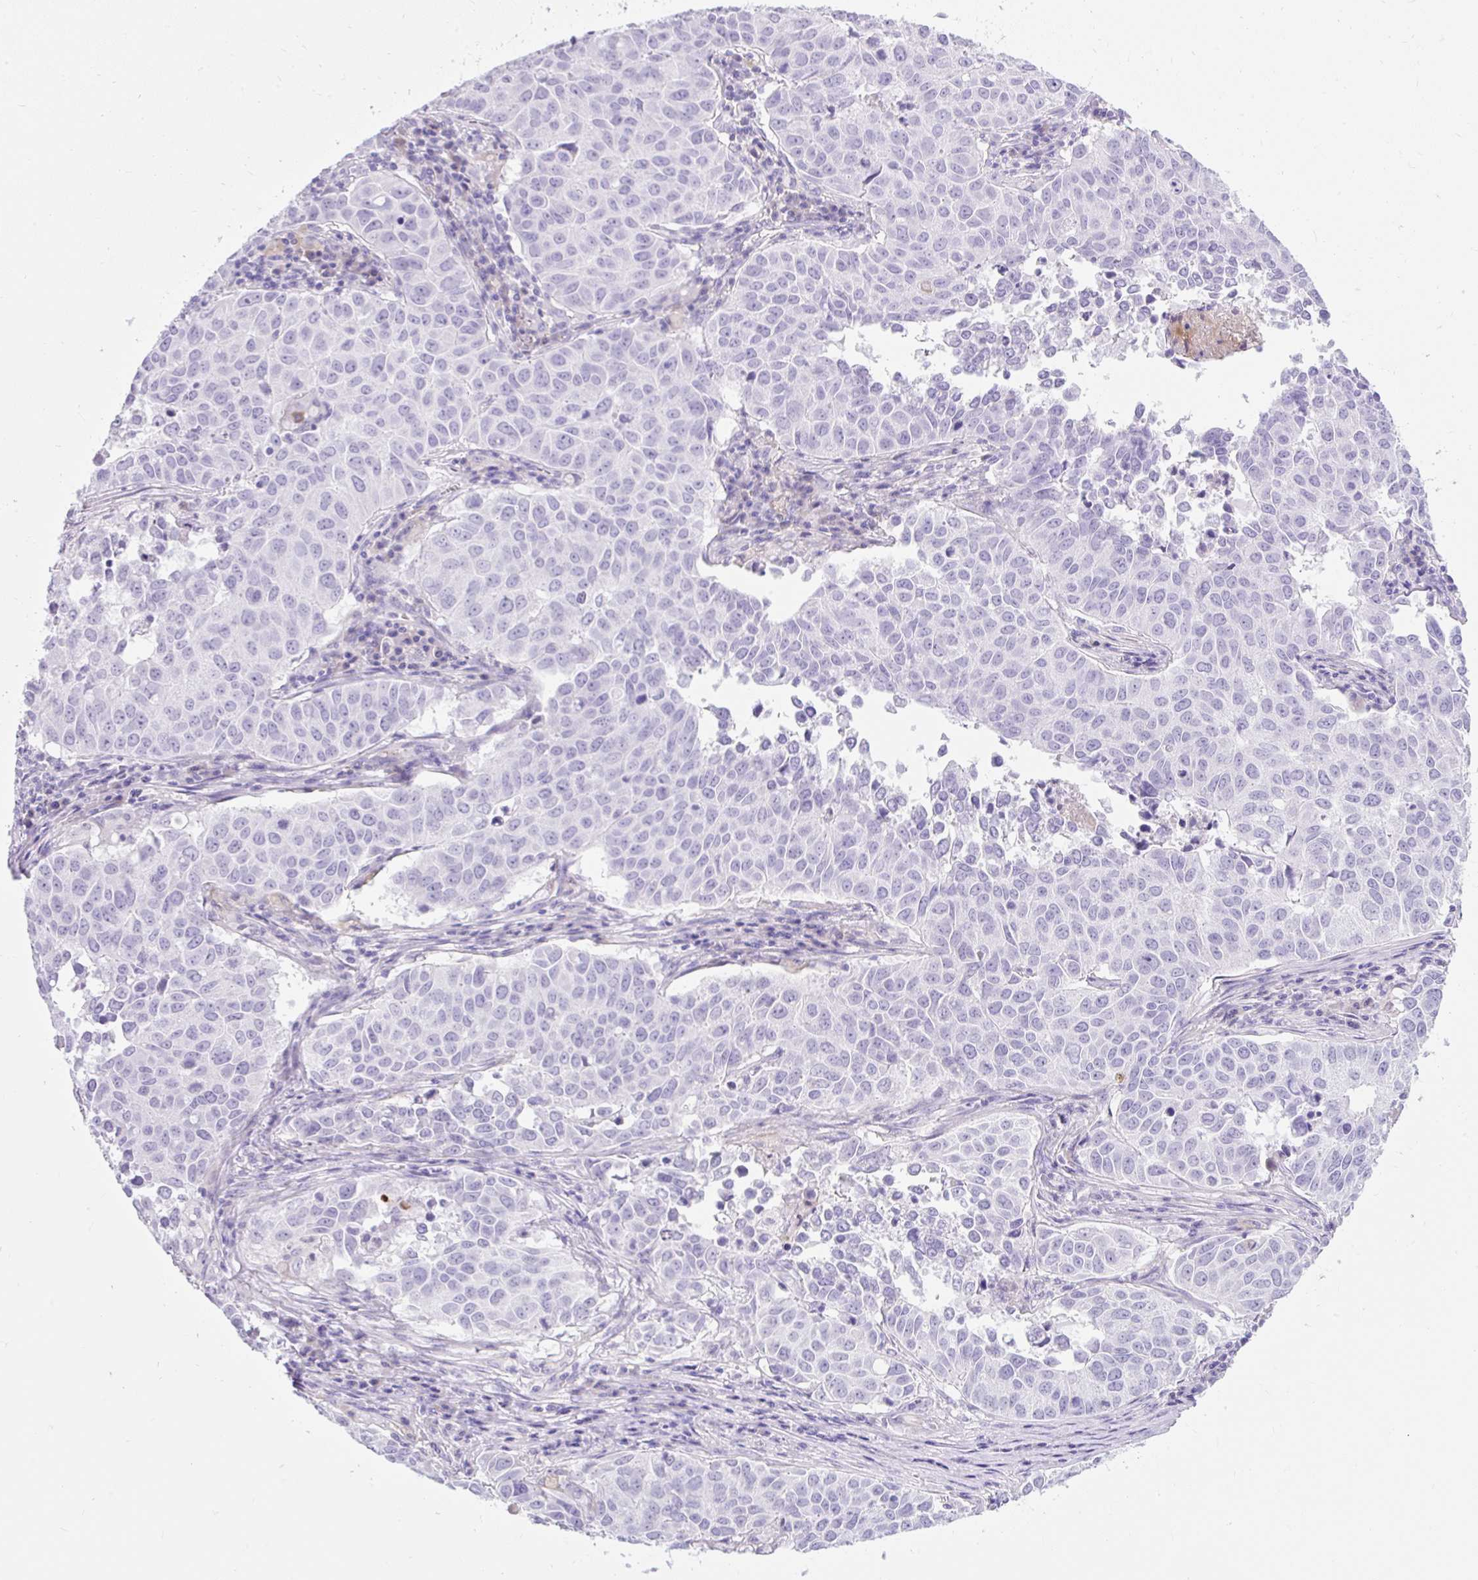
{"staining": {"intensity": "negative", "quantity": "none", "location": "none"}, "tissue": "lung cancer", "cell_type": "Tumor cells", "image_type": "cancer", "snomed": [{"axis": "morphology", "description": "Adenocarcinoma, NOS"}, {"axis": "topography", "description": "Lung"}], "caption": "This is a photomicrograph of IHC staining of lung cancer (adenocarcinoma), which shows no expression in tumor cells. (DAB (3,3'-diaminobenzidine) immunohistochemistry visualized using brightfield microscopy, high magnification).", "gene": "APOC4-APOC2", "patient": {"sex": "female", "age": 50}}